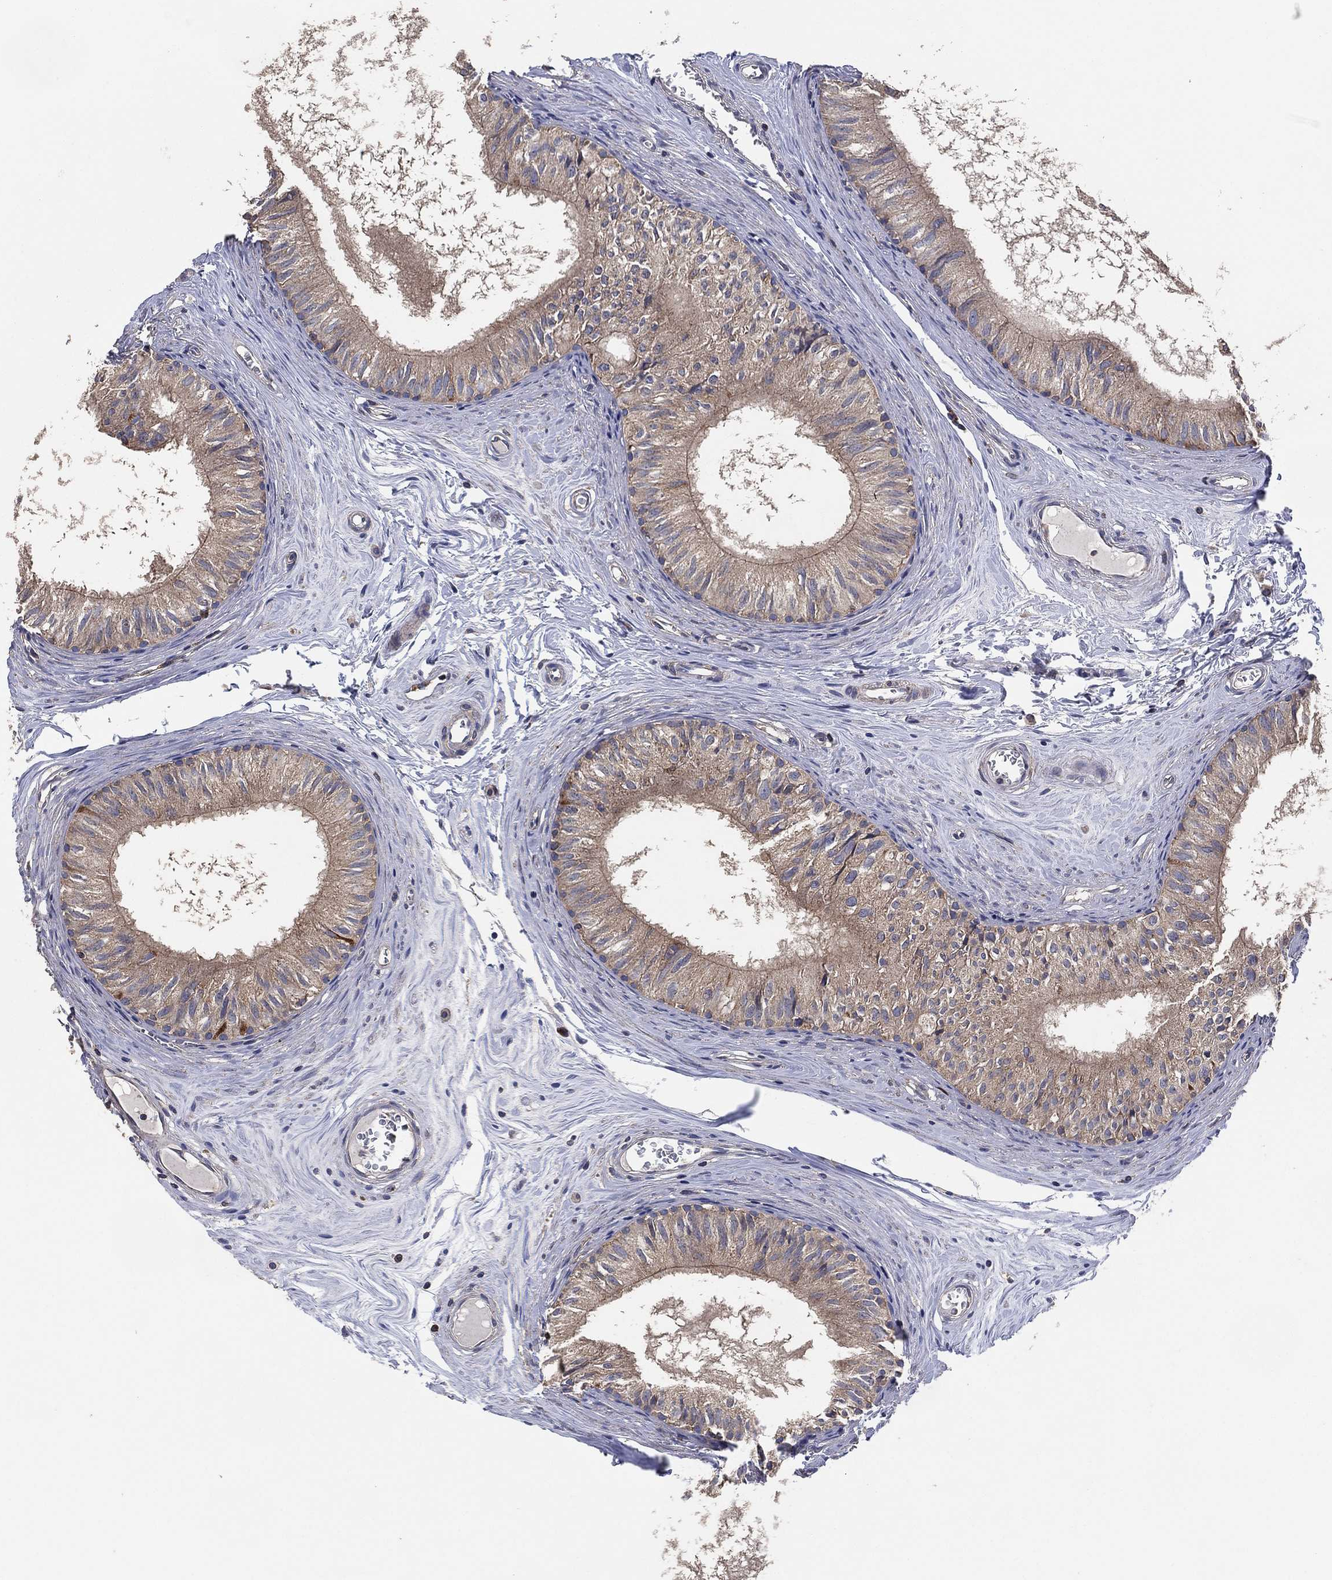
{"staining": {"intensity": "weak", "quantity": ">75%", "location": "cytoplasmic/membranous"}, "tissue": "epididymis", "cell_type": "Glandular cells", "image_type": "normal", "snomed": [{"axis": "morphology", "description": "Normal tissue, NOS"}, {"axis": "topography", "description": "Epididymis"}], "caption": "Immunohistochemistry photomicrograph of normal epididymis: epididymis stained using IHC exhibits low levels of weak protein expression localized specifically in the cytoplasmic/membranous of glandular cells, appearing as a cytoplasmic/membranous brown color.", "gene": "LIMD1", "patient": {"sex": "male", "age": 52}}